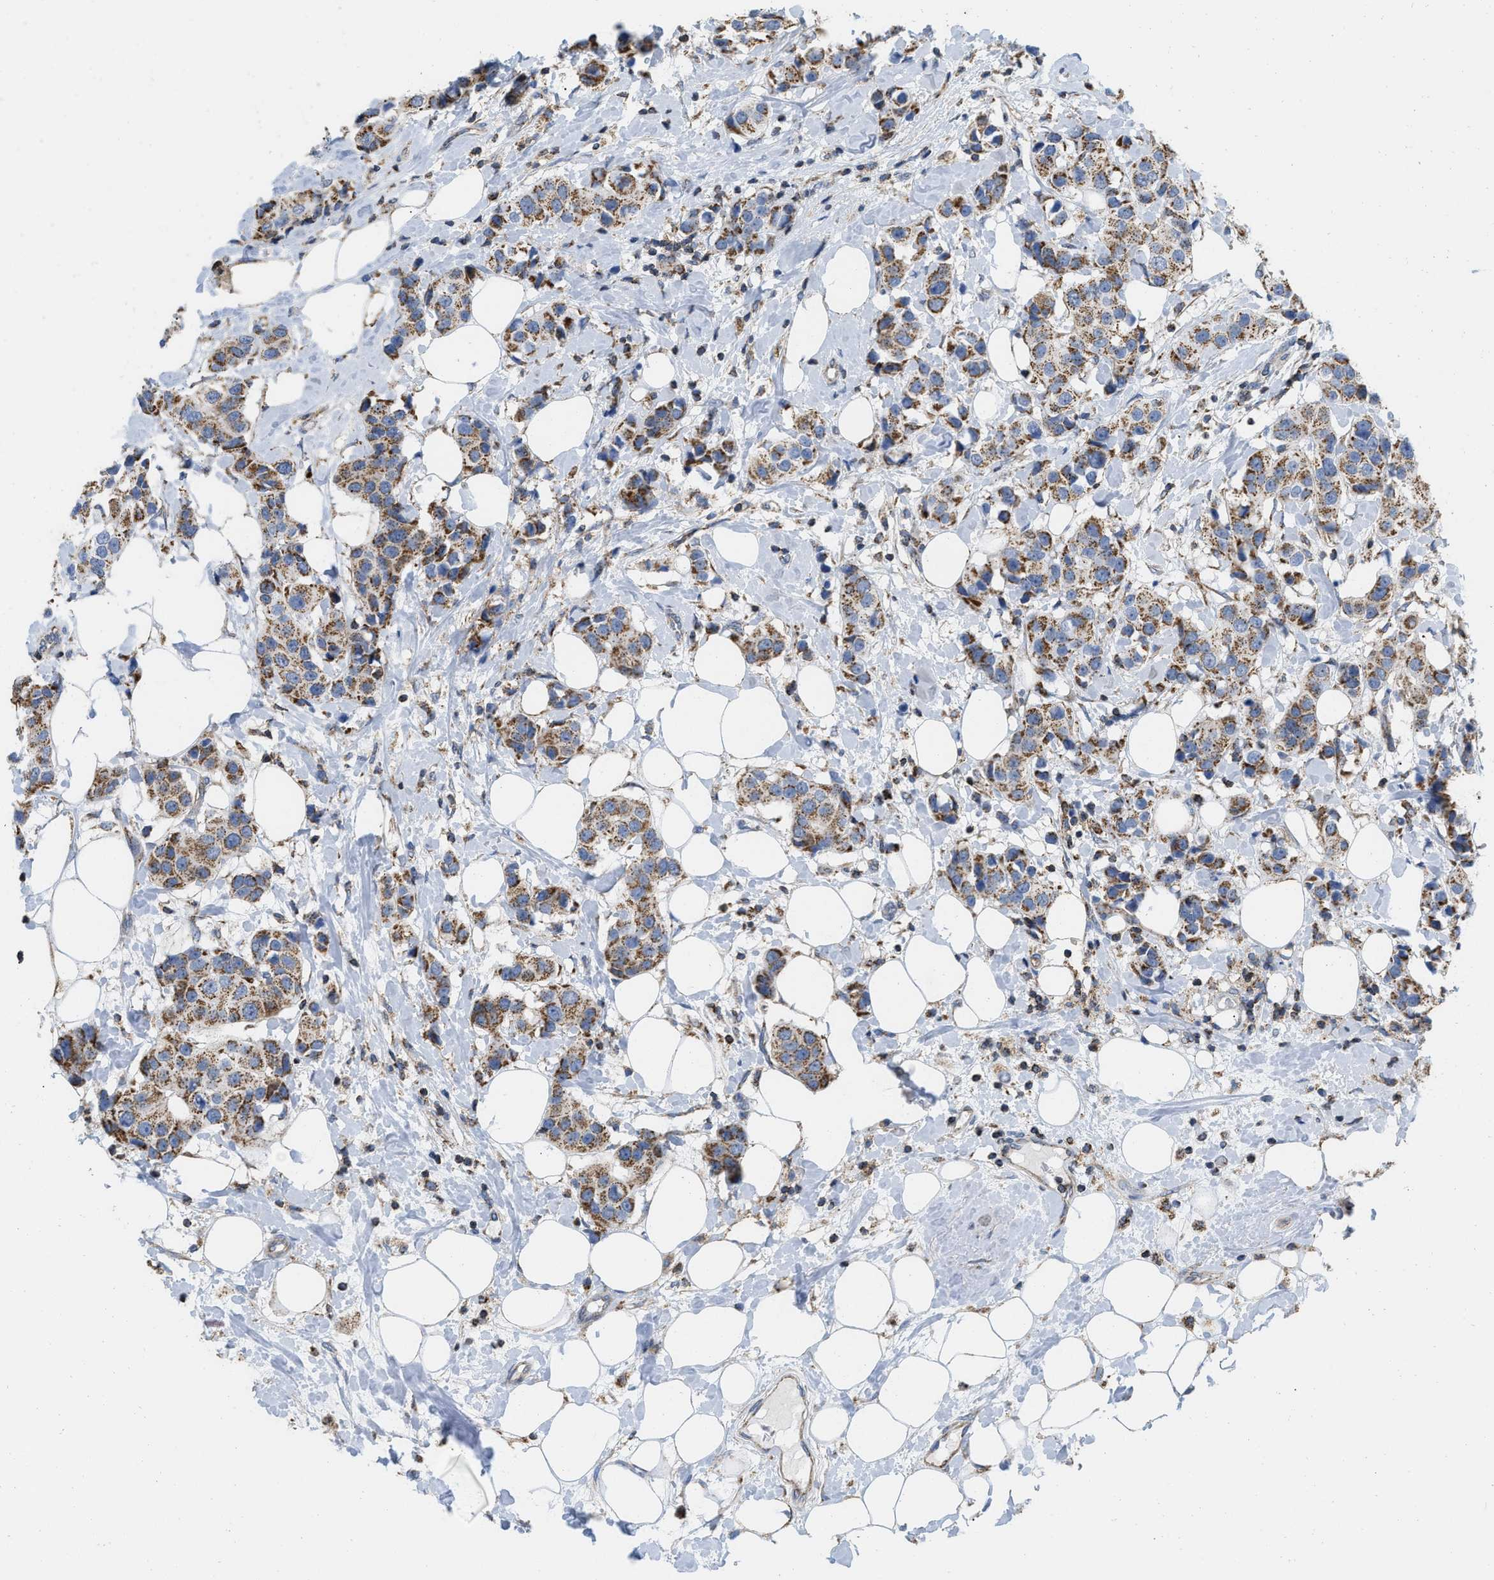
{"staining": {"intensity": "moderate", "quantity": ">75%", "location": "cytoplasmic/membranous"}, "tissue": "breast cancer", "cell_type": "Tumor cells", "image_type": "cancer", "snomed": [{"axis": "morphology", "description": "Normal tissue, NOS"}, {"axis": "morphology", "description": "Duct carcinoma"}, {"axis": "topography", "description": "Breast"}], "caption": "The photomicrograph reveals immunohistochemical staining of breast cancer. There is moderate cytoplasmic/membranous expression is seen in approximately >75% of tumor cells.", "gene": "GRB10", "patient": {"sex": "female", "age": 39}}